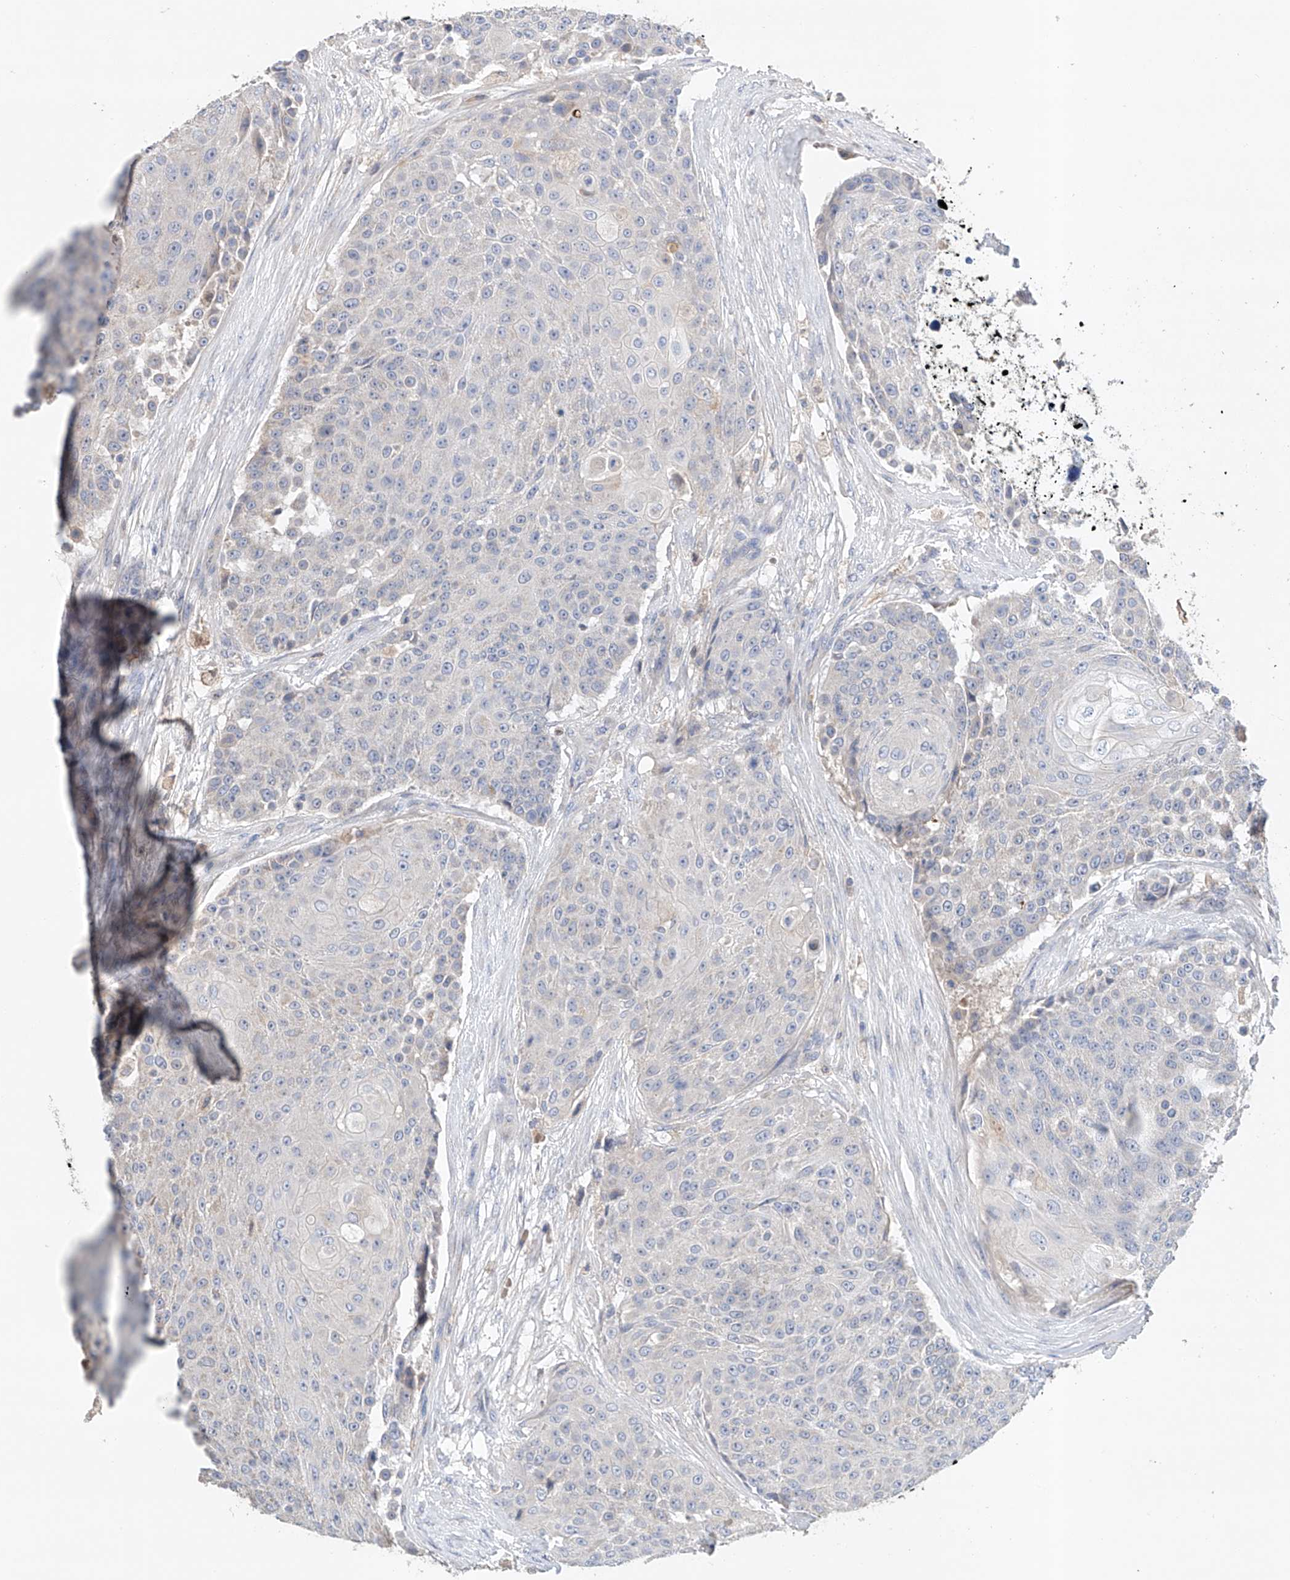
{"staining": {"intensity": "negative", "quantity": "none", "location": "none"}, "tissue": "urothelial cancer", "cell_type": "Tumor cells", "image_type": "cancer", "snomed": [{"axis": "morphology", "description": "Urothelial carcinoma, High grade"}, {"axis": "topography", "description": "Urinary bladder"}], "caption": "A micrograph of human urothelial carcinoma (high-grade) is negative for staining in tumor cells. (DAB (3,3'-diaminobenzidine) immunohistochemistry (IHC) visualized using brightfield microscopy, high magnification).", "gene": "GPC4", "patient": {"sex": "female", "age": 63}}